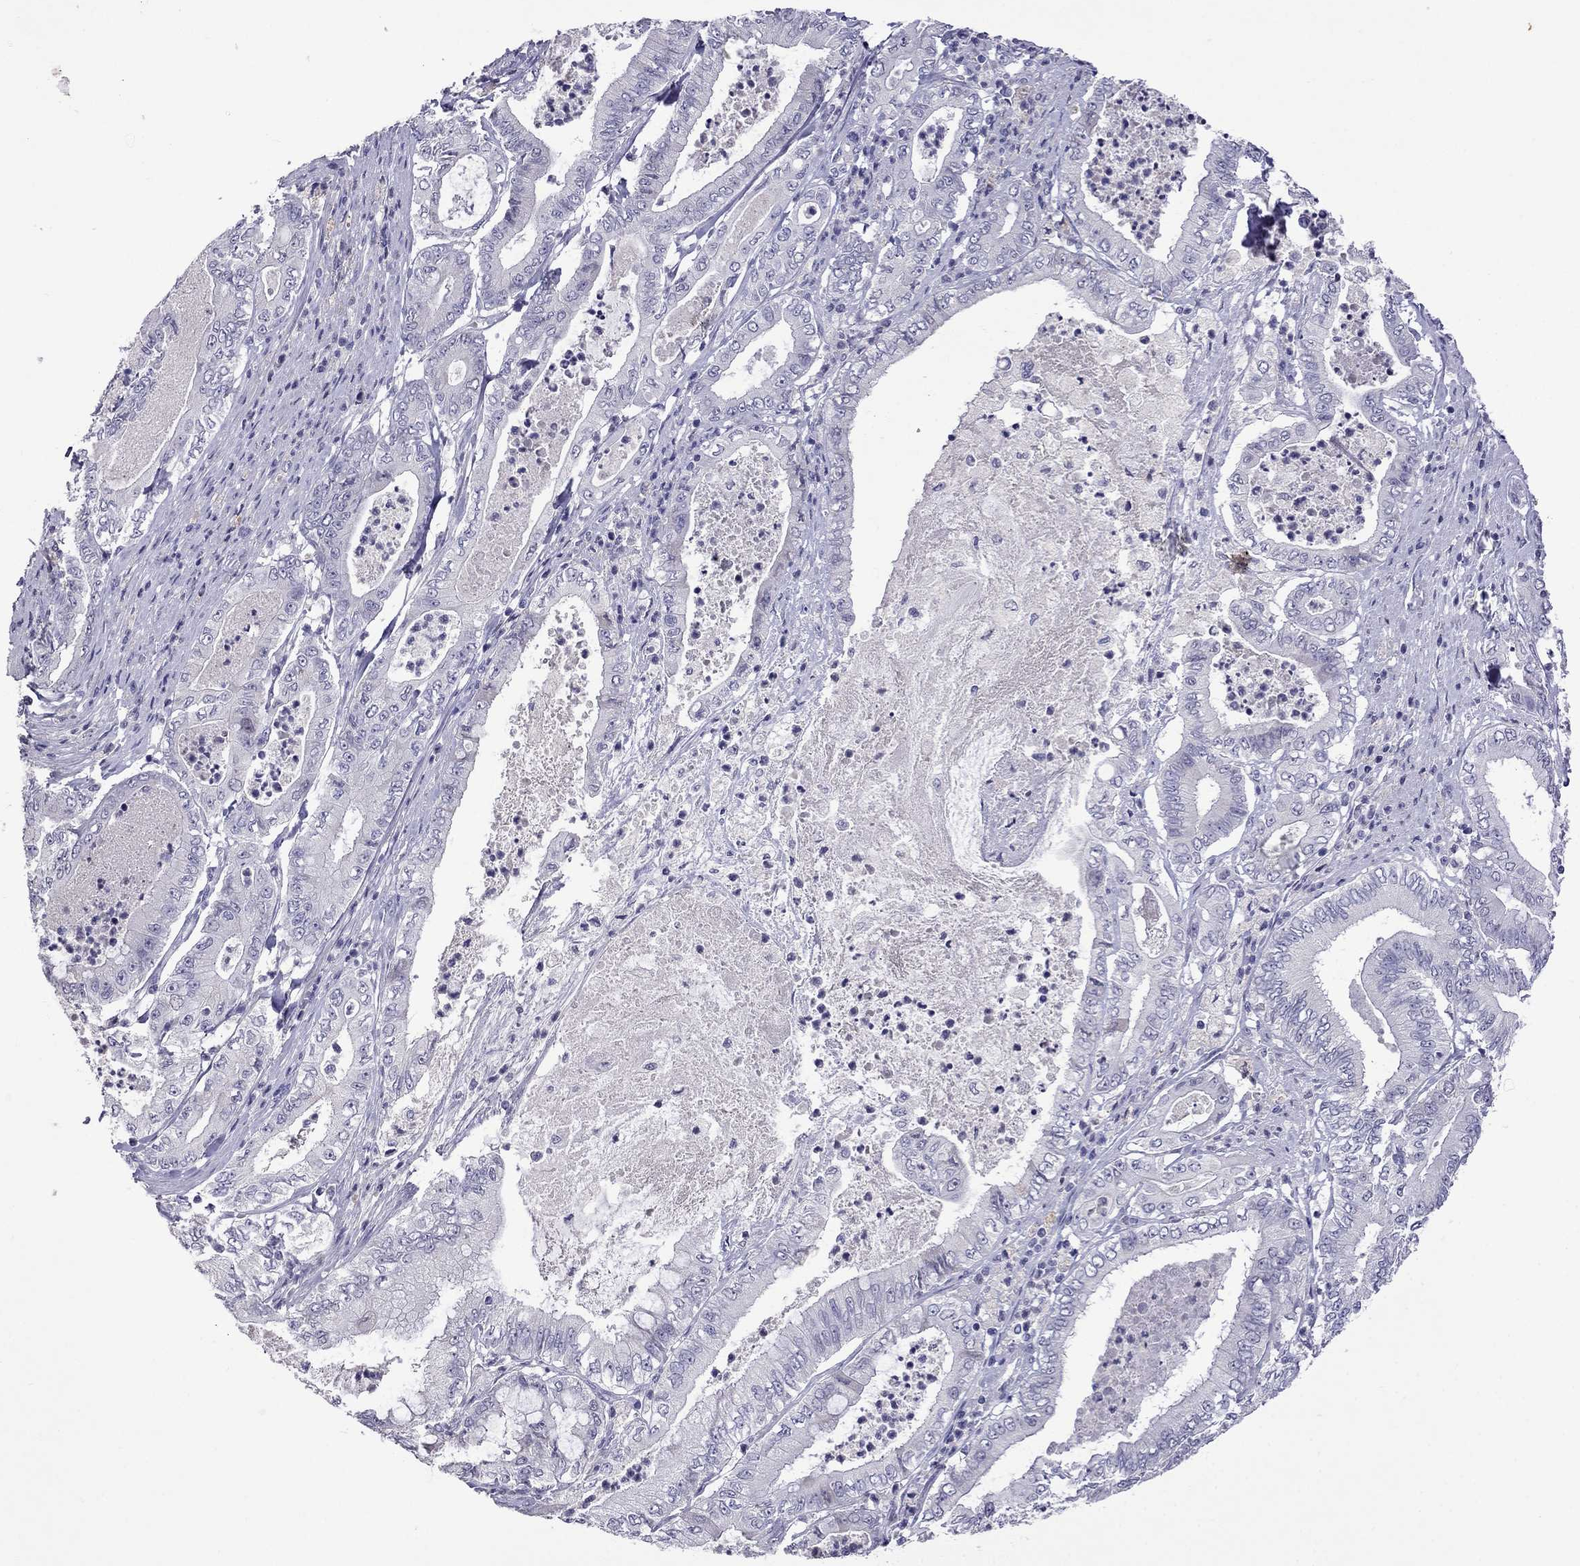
{"staining": {"intensity": "negative", "quantity": "none", "location": "none"}, "tissue": "pancreatic cancer", "cell_type": "Tumor cells", "image_type": "cancer", "snomed": [{"axis": "morphology", "description": "Adenocarcinoma, NOS"}, {"axis": "topography", "description": "Pancreas"}], "caption": "Tumor cells are negative for brown protein staining in pancreatic adenocarcinoma. (Stains: DAB (3,3'-diaminobenzidine) IHC with hematoxylin counter stain, Microscopy: brightfield microscopy at high magnification).", "gene": "STAR", "patient": {"sex": "male", "age": 71}}